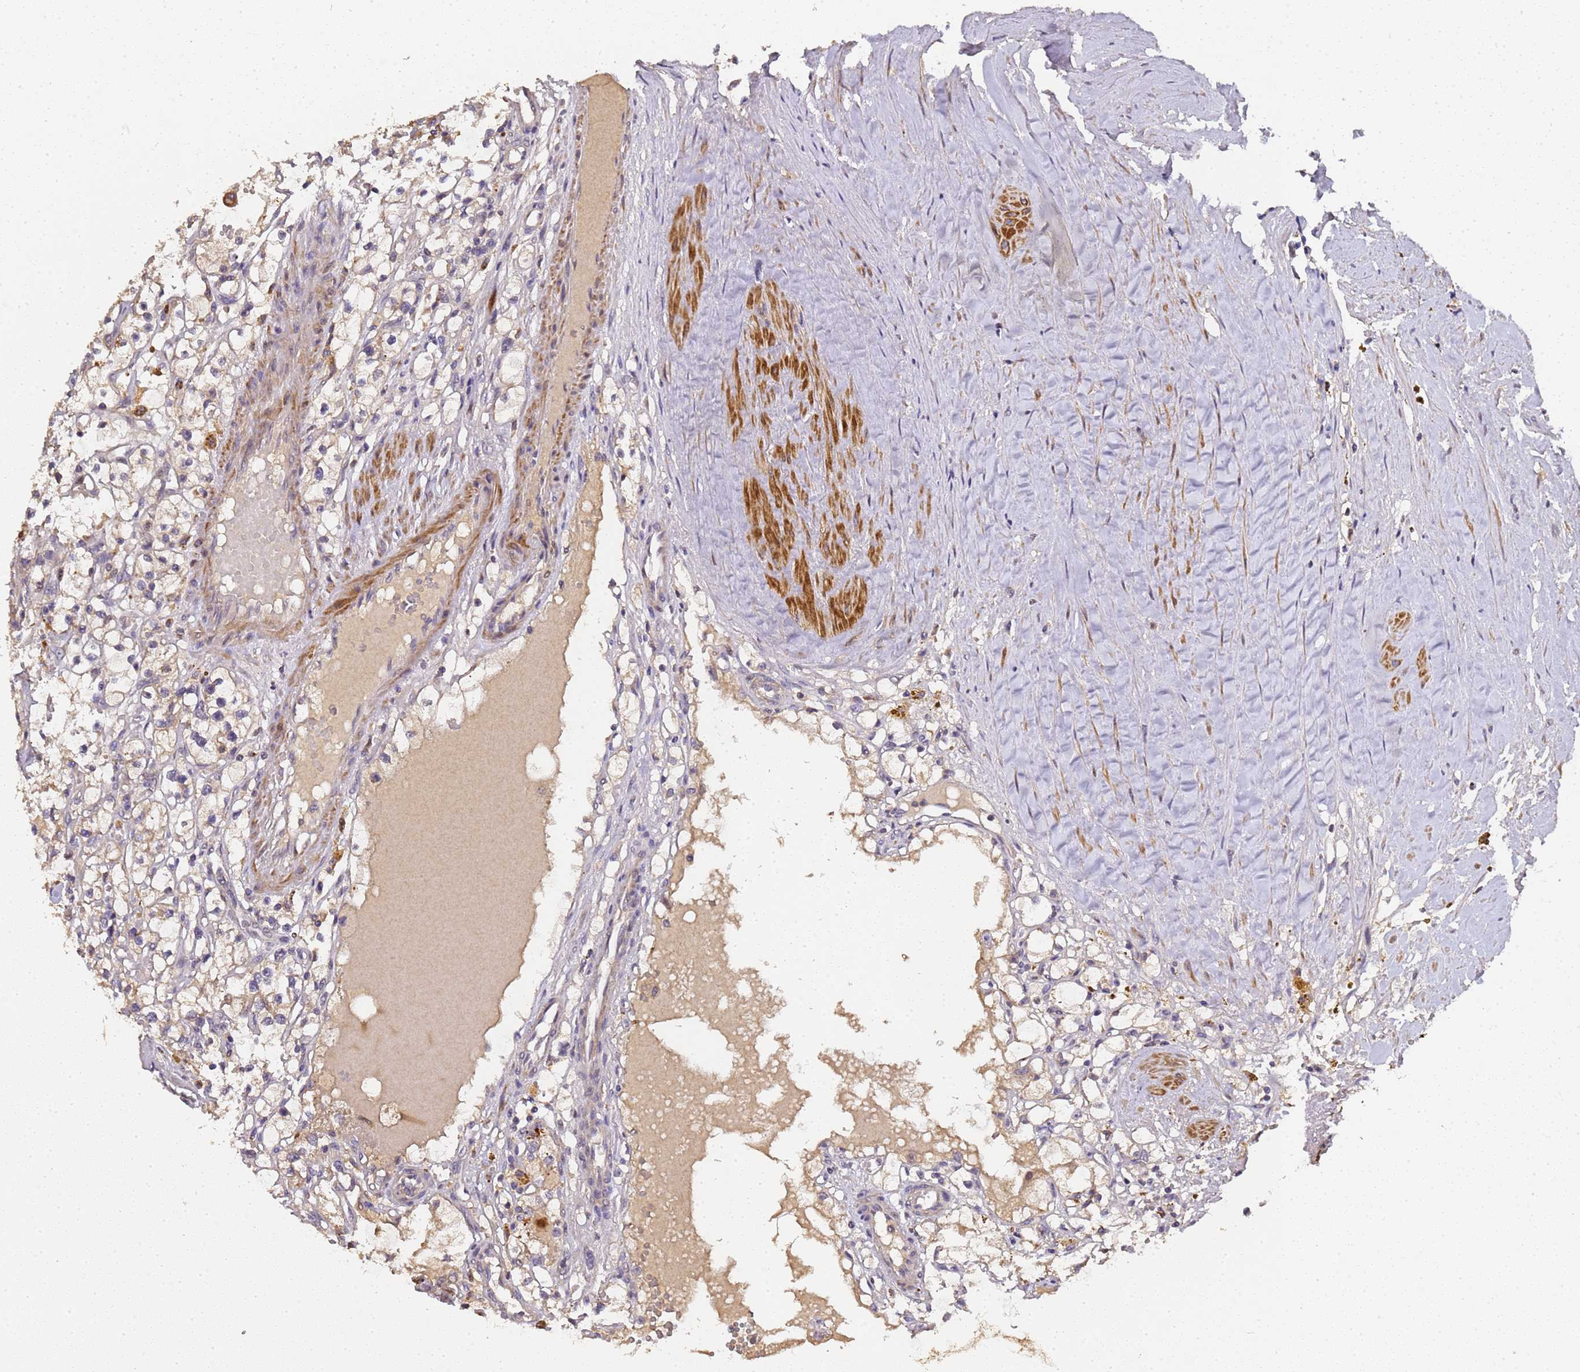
{"staining": {"intensity": "weak", "quantity": "<25%", "location": "cytoplasmic/membranous"}, "tissue": "renal cancer", "cell_type": "Tumor cells", "image_type": "cancer", "snomed": [{"axis": "morphology", "description": "Adenocarcinoma, NOS"}, {"axis": "topography", "description": "Kidney"}], "caption": "This is a image of immunohistochemistry (IHC) staining of renal cancer, which shows no expression in tumor cells.", "gene": "LGI4", "patient": {"sex": "male", "age": 56}}